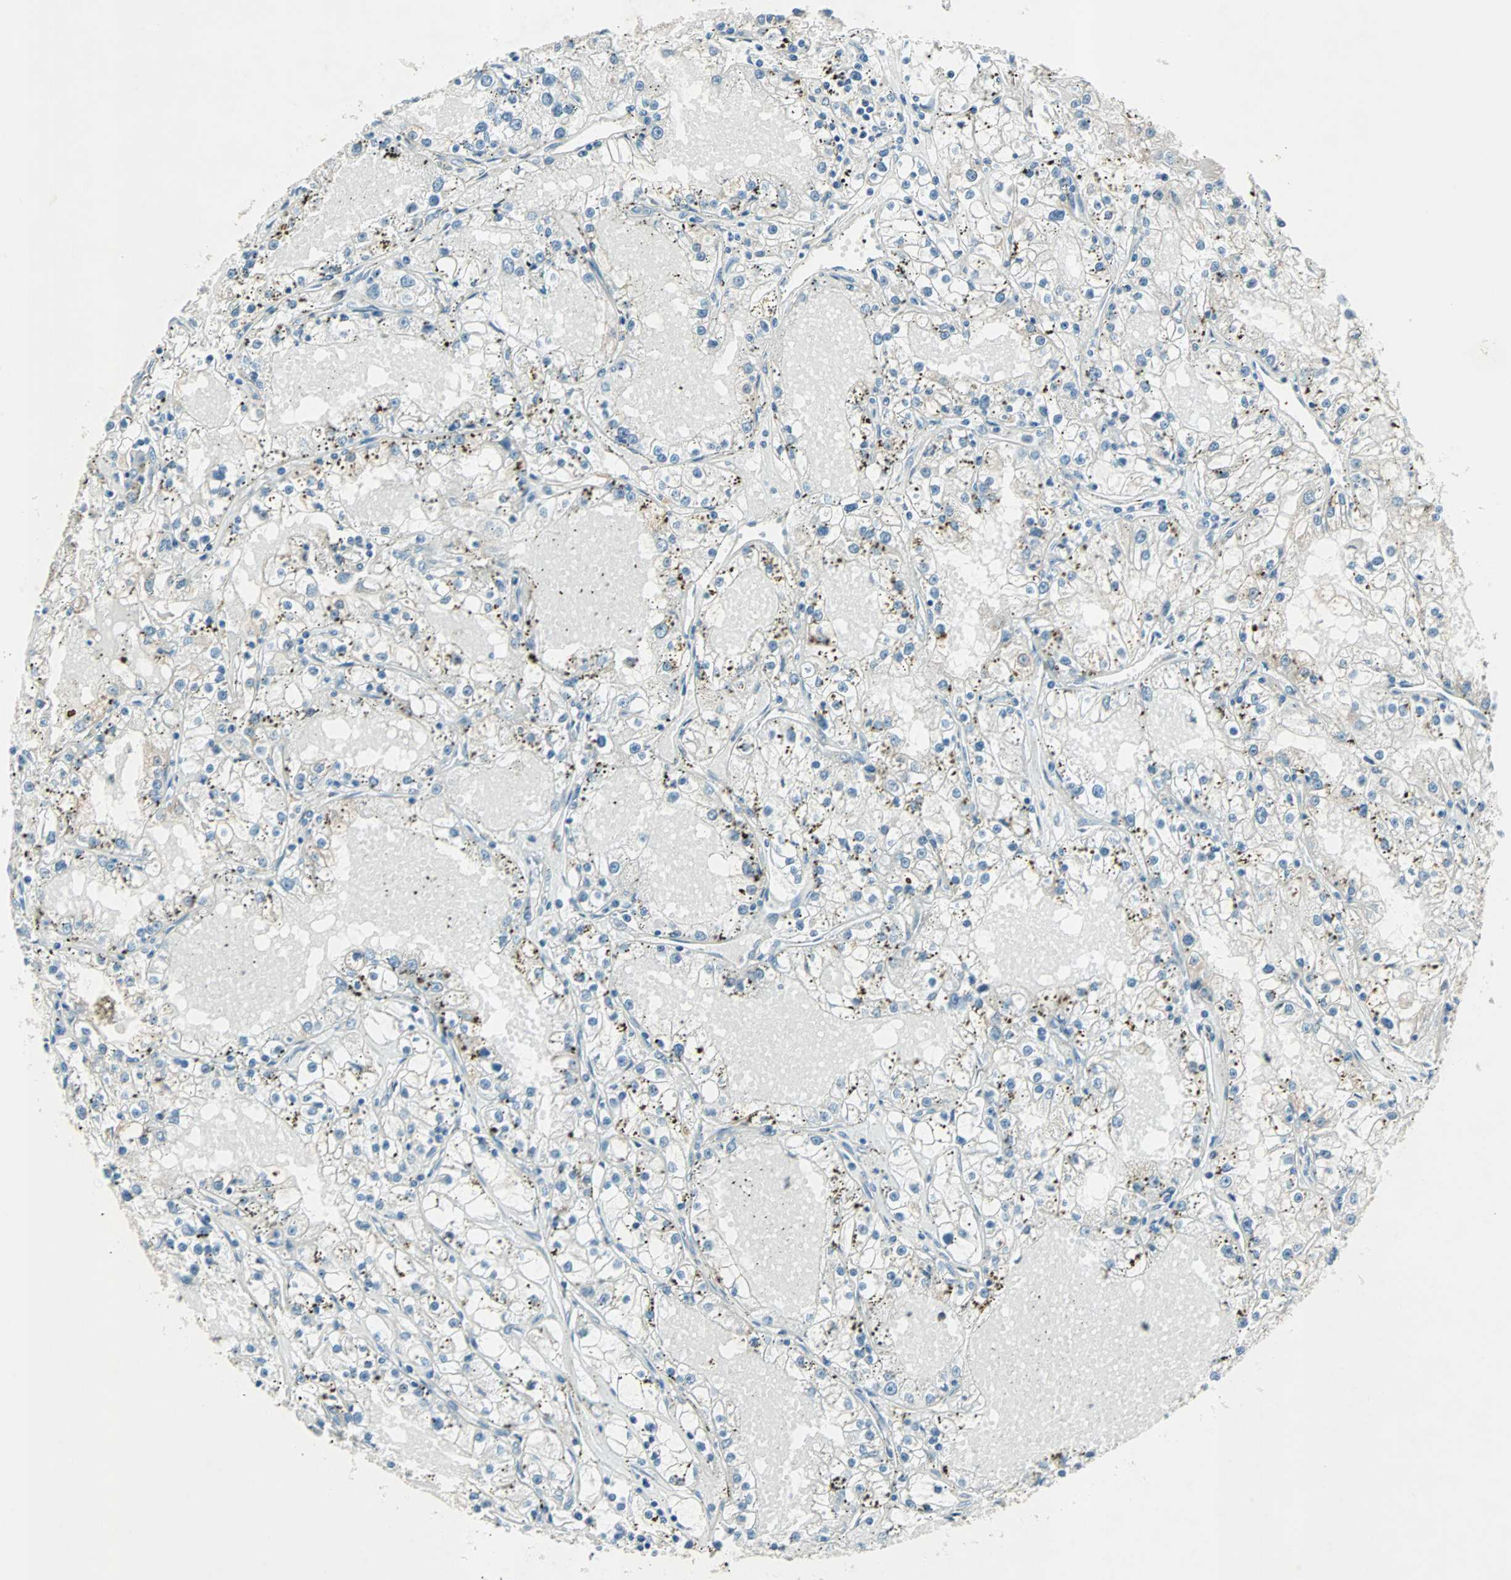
{"staining": {"intensity": "negative", "quantity": "none", "location": "none"}, "tissue": "renal cancer", "cell_type": "Tumor cells", "image_type": "cancer", "snomed": [{"axis": "morphology", "description": "Adenocarcinoma, NOS"}, {"axis": "topography", "description": "Kidney"}], "caption": "Immunohistochemical staining of human renal adenocarcinoma displays no significant expression in tumor cells.", "gene": "PGBD1", "patient": {"sex": "male", "age": 56}}